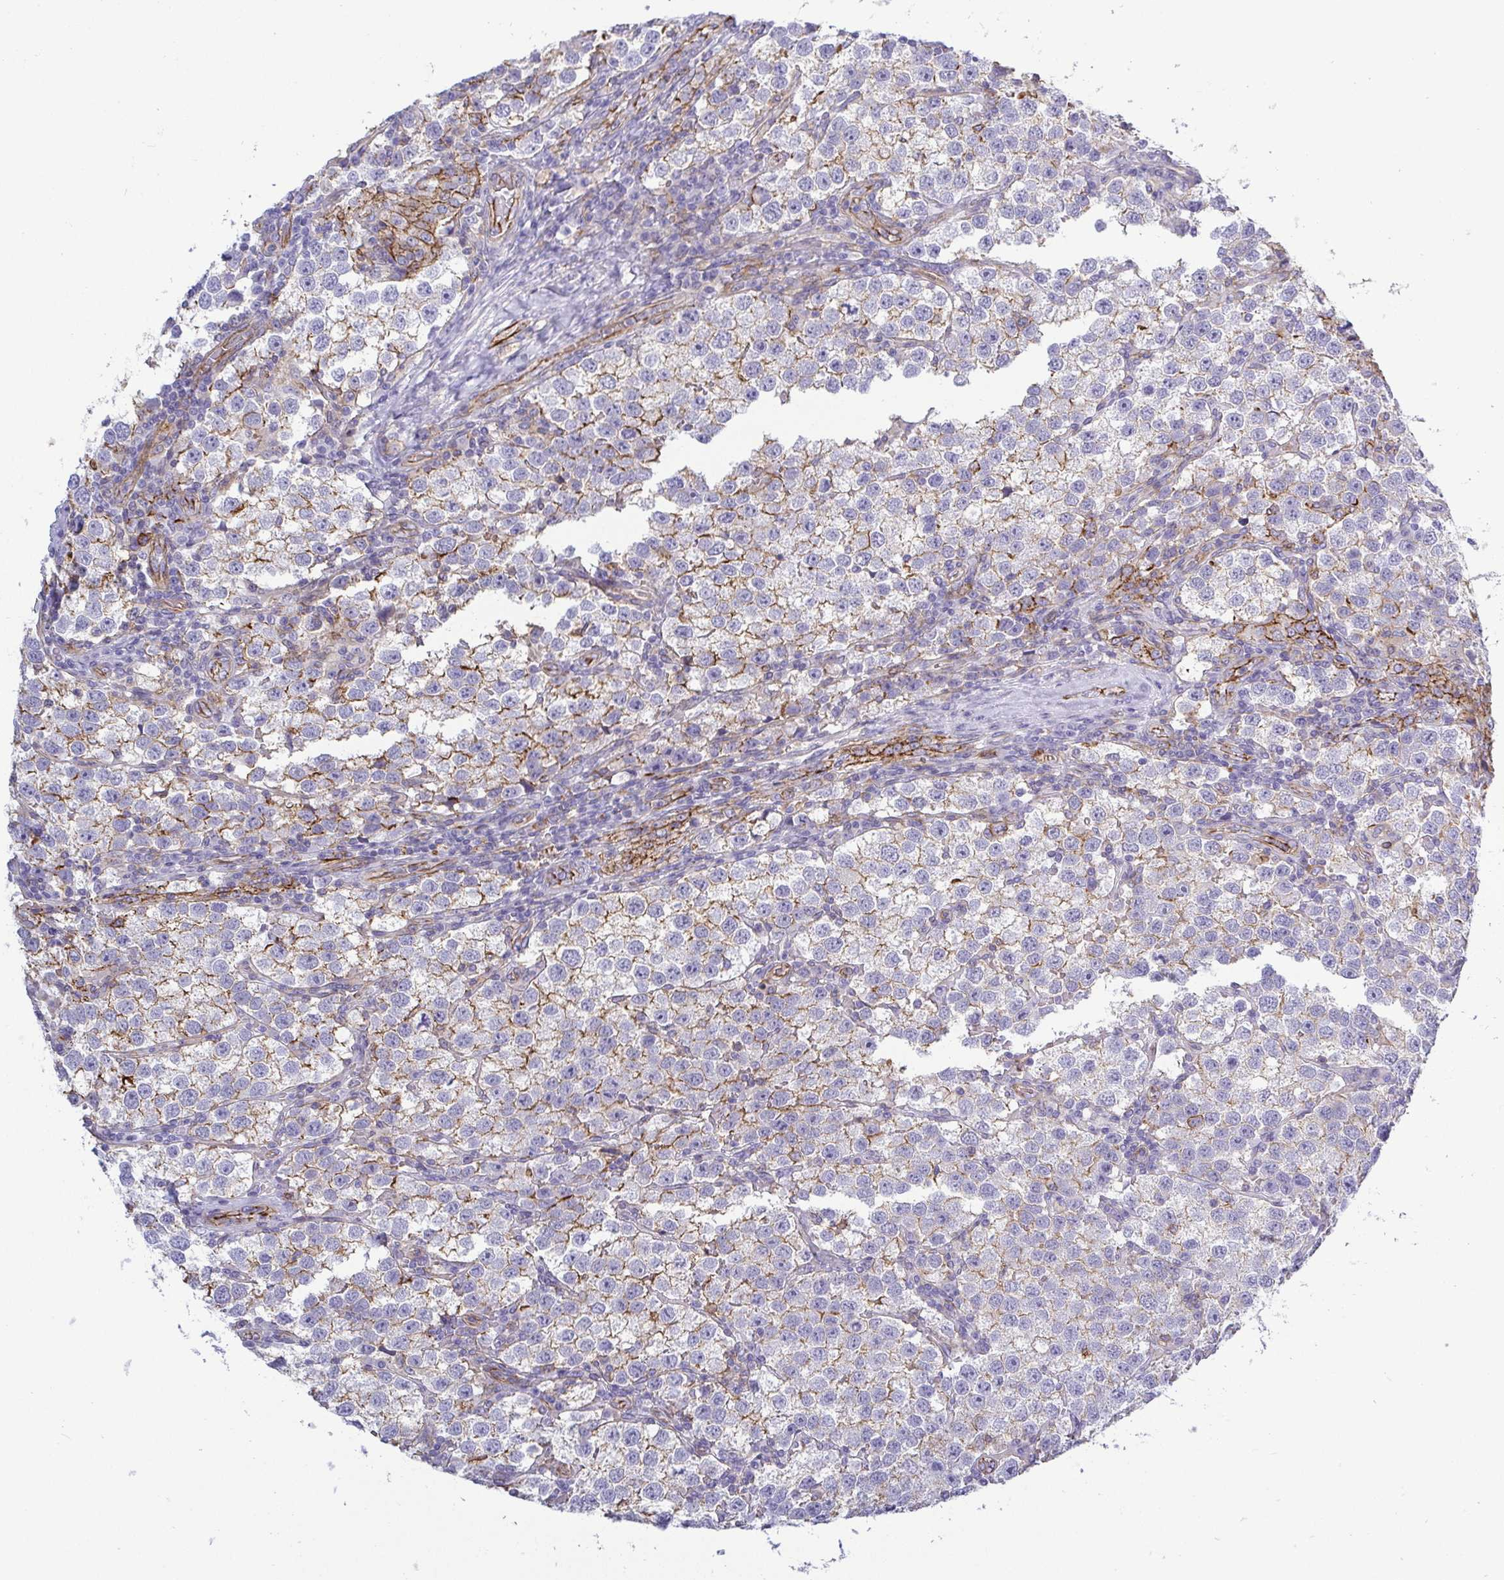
{"staining": {"intensity": "weak", "quantity": "25%-75%", "location": "cytoplasmic/membranous"}, "tissue": "testis cancer", "cell_type": "Tumor cells", "image_type": "cancer", "snomed": [{"axis": "morphology", "description": "Seminoma, NOS"}, {"axis": "topography", "description": "Testis"}], "caption": "Tumor cells demonstrate weak cytoplasmic/membranous positivity in approximately 25%-75% of cells in testis seminoma.", "gene": "LIMA1", "patient": {"sex": "male", "age": 37}}